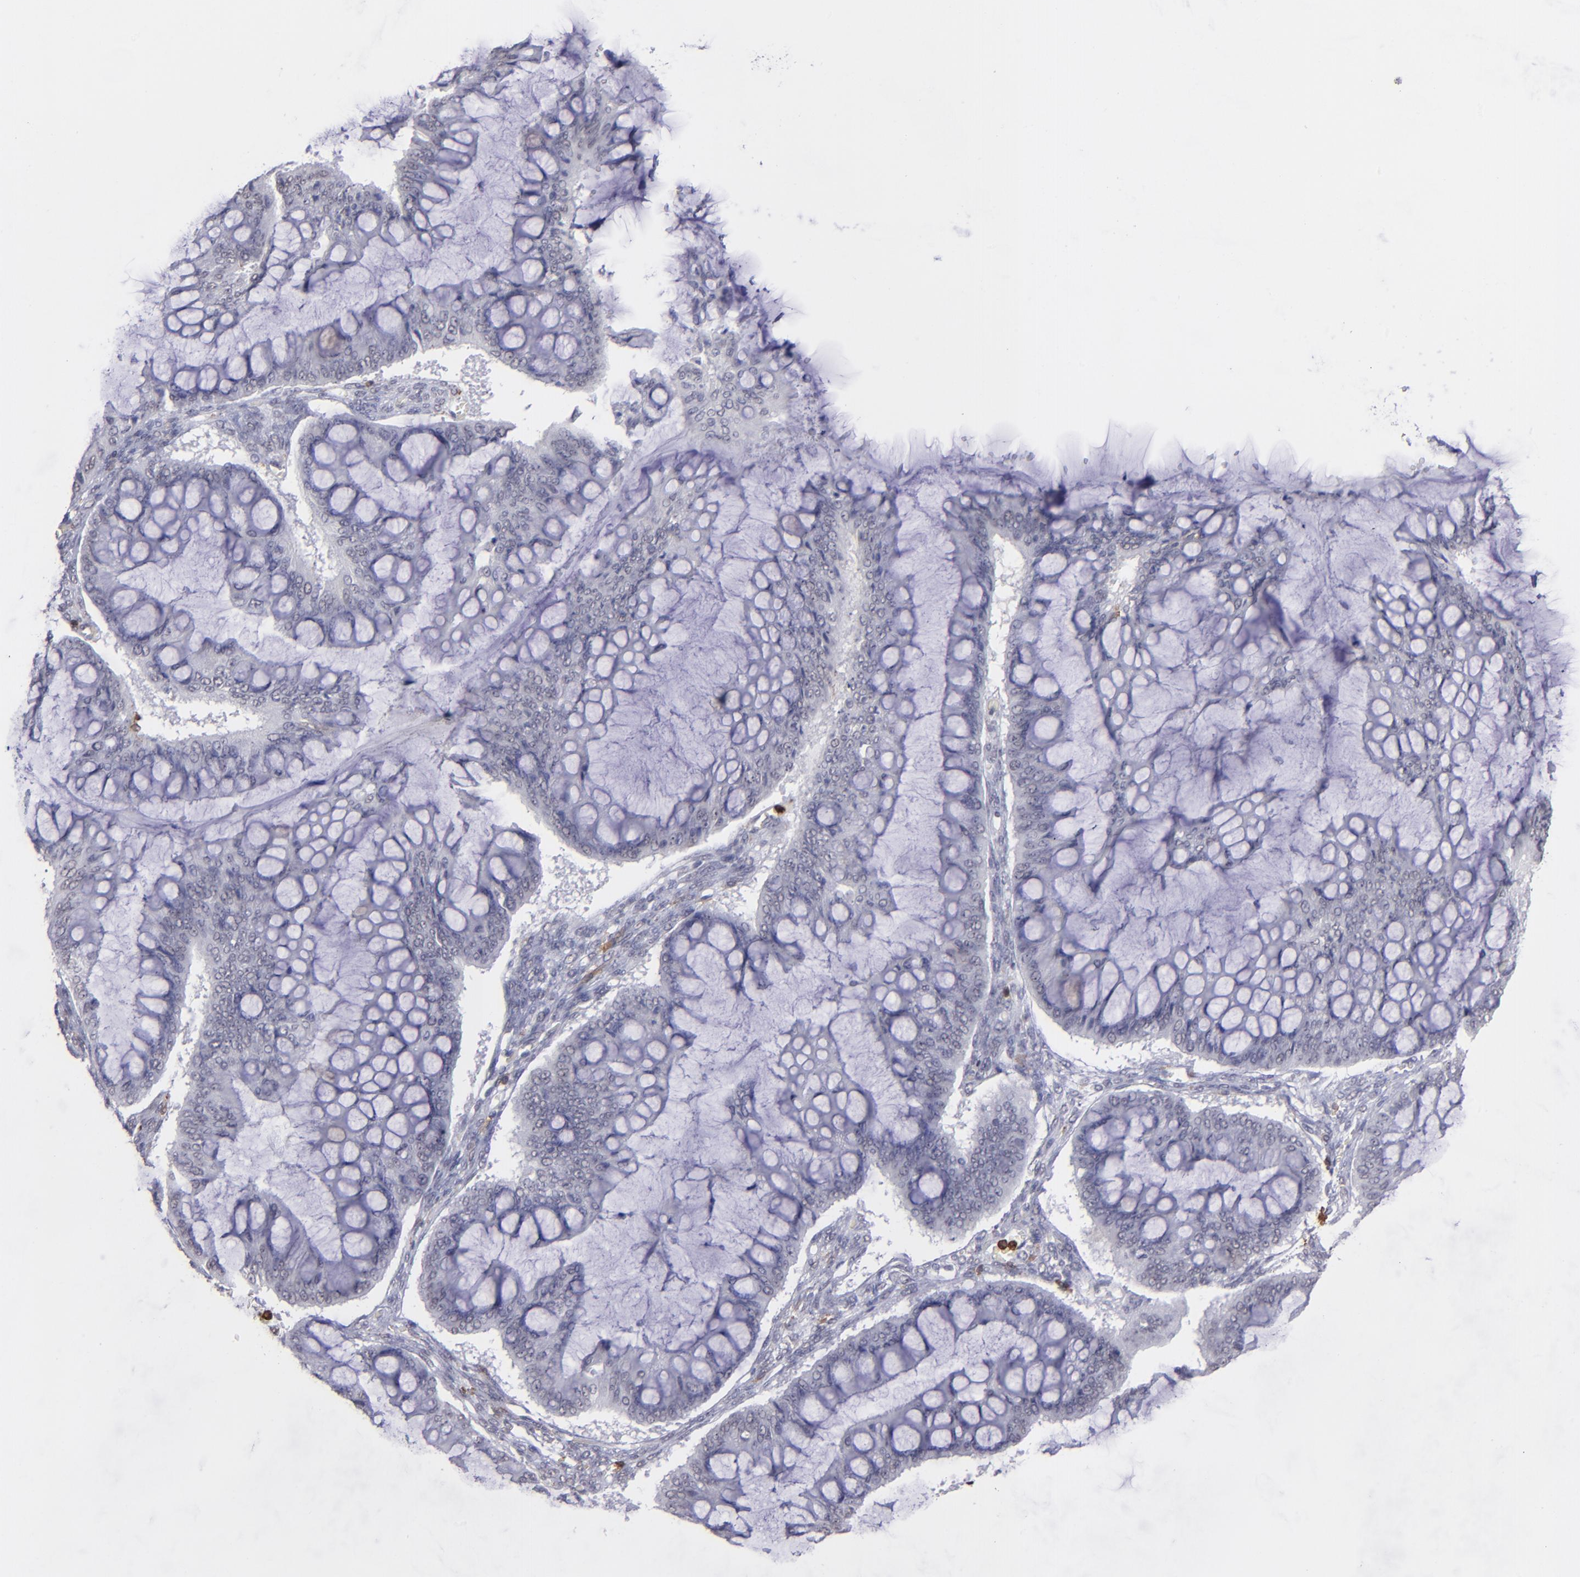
{"staining": {"intensity": "negative", "quantity": "none", "location": "none"}, "tissue": "ovarian cancer", "cell_type": "Tumor cells", "image_type": "cancer", "snomed": [{"axis": "morphology", "description": "Cystadenocarcinoma, mucinous, NOS"}, {"axis": "topography", "description": "Ovary"}], "caption": "Immunohistochemistry of ovarian cancer displays no positivity in tumor cells.", "gene": "NCF2", "patient": {"sex": "female", "age": 73}}